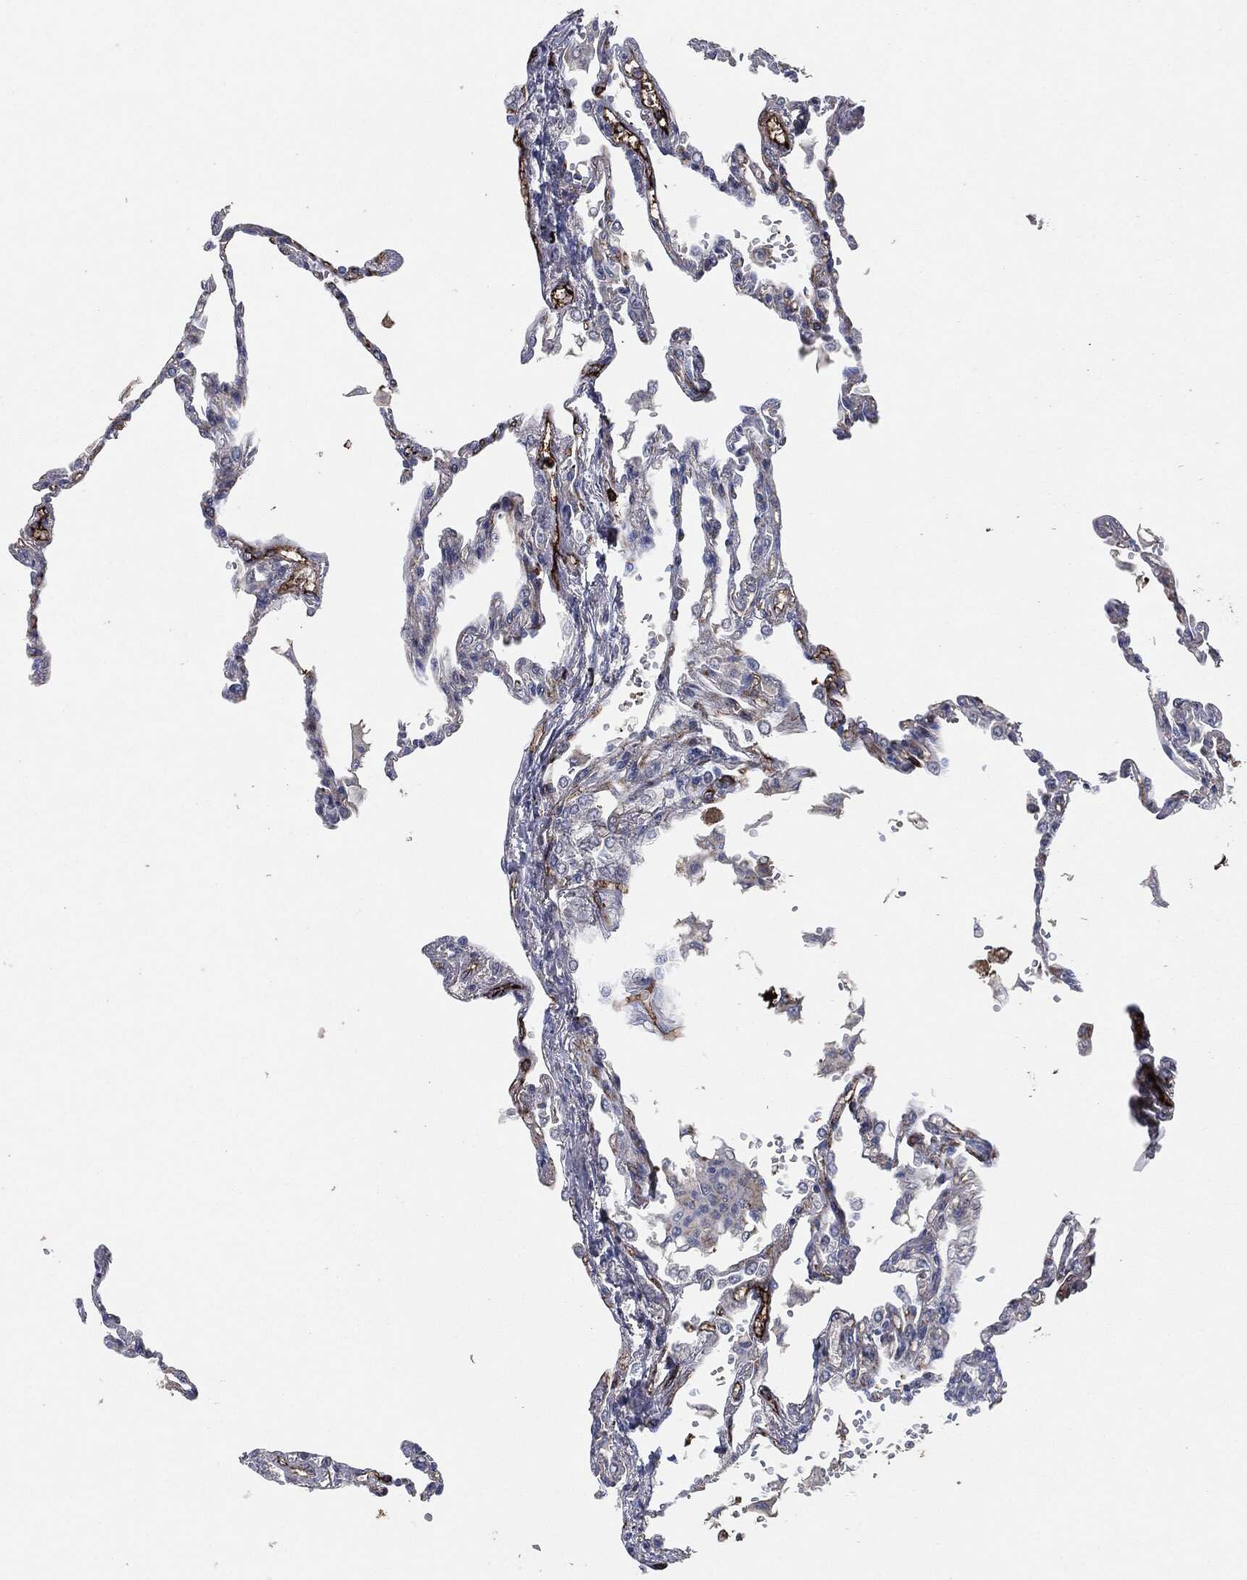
{"staining": {"intensity": "negative", "quantity": "none", "location": "none"}, "tissue": "lung", "cell_type": "Alveolar cells", "image_type": "normal", "snomed": [{"axis": "morphology", "description": "Normal tissue, NOS"}, {"axis": "topography", "description": "Lung"}], "caption": "This is a photomicrograph of immunohistochemistry staining of benign lung, which shows no expression in alveolar cells. The staining is performed using DAB brown chromogen with nuclei counter-stained in using hematoxylin.", "gene": "APOB", "patient": {"sex": "male", "age": 78}}